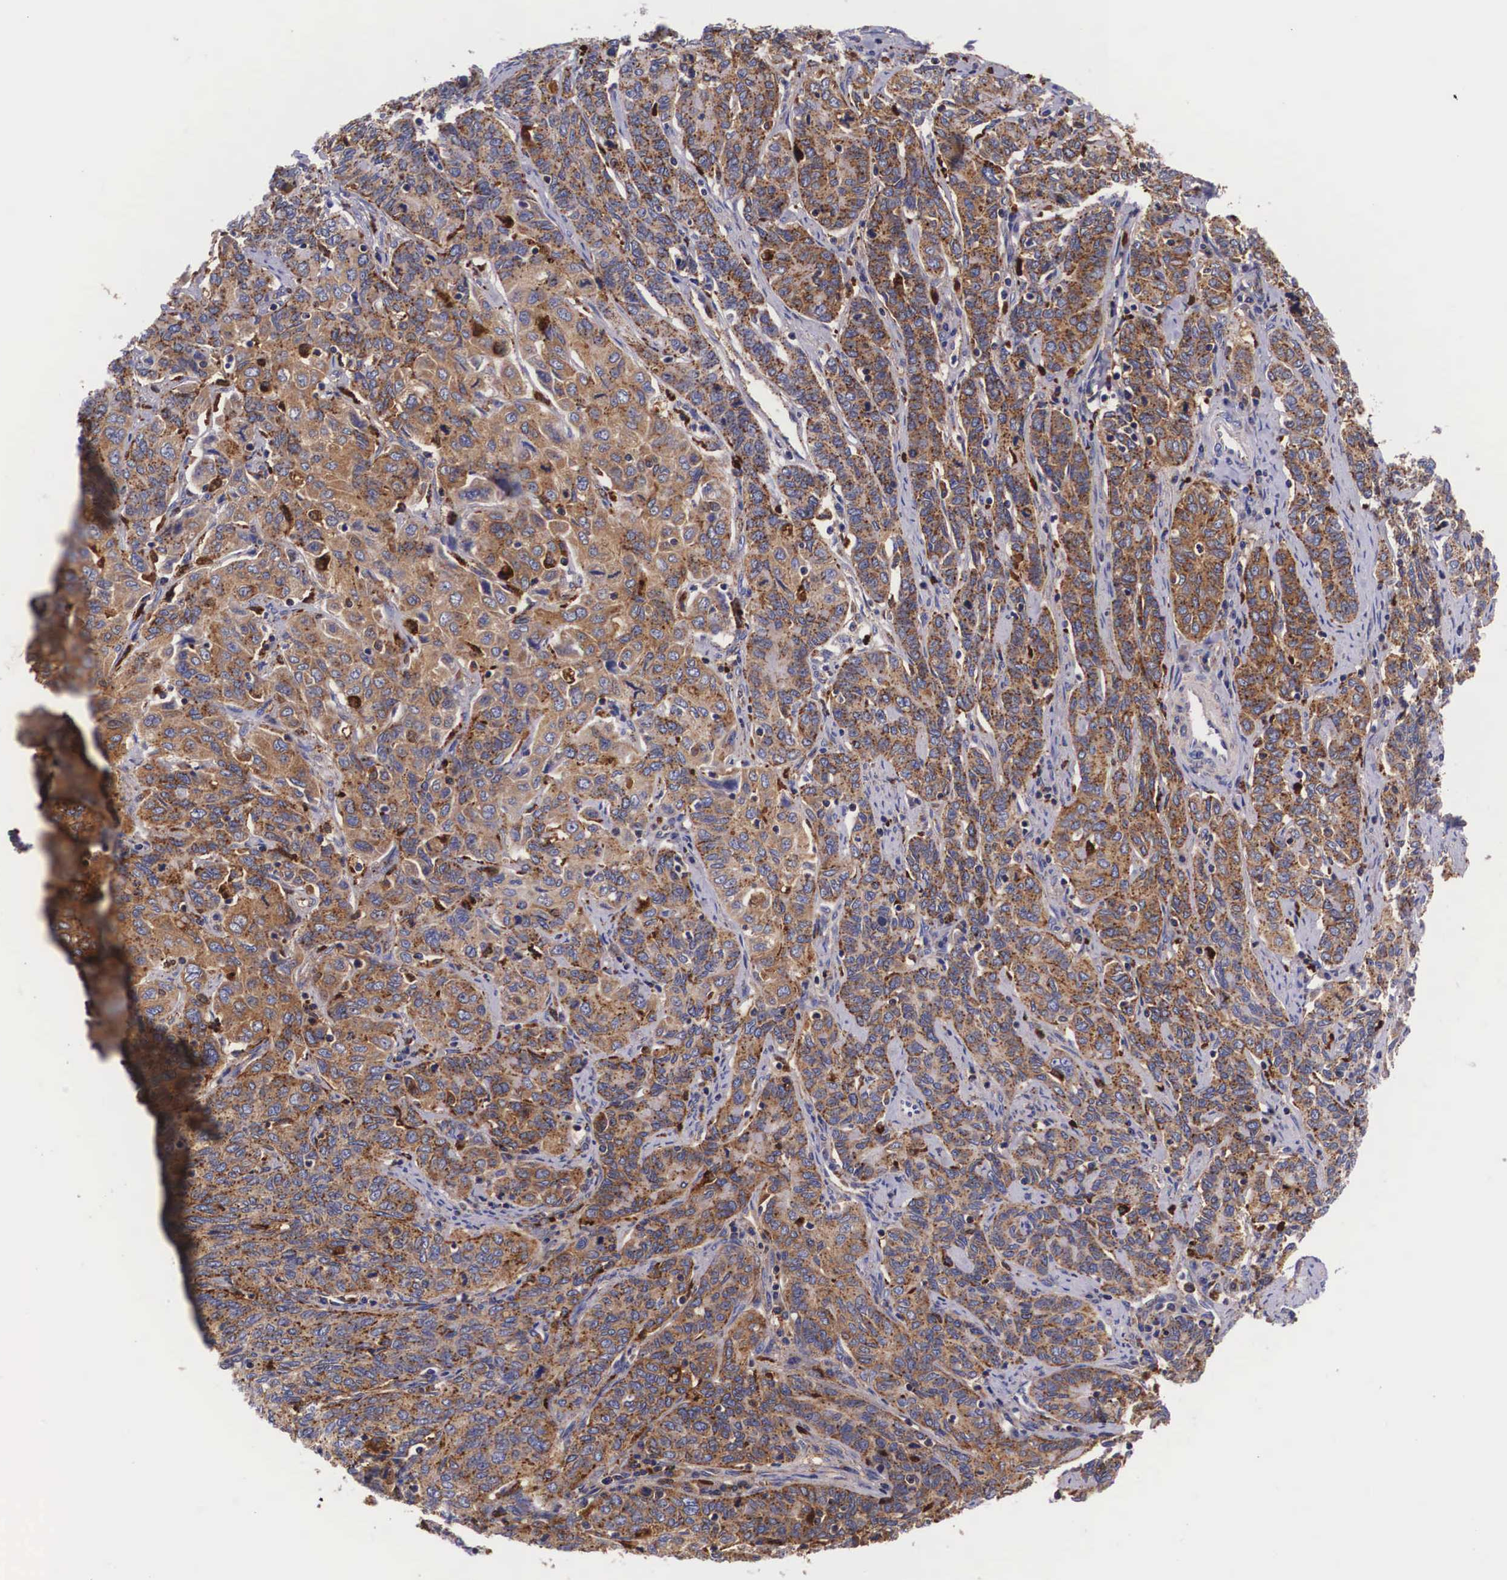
{"staining": {"intensity": "strong", "quantity": ">75%", "location": "cytoplasmic/membranous"}, "tissue": "cervical cancer", "cell_type": "Tumor cells", "image_type": "cancer", "snomed": [{"axis": "morphology", "description": "Squamous cell carcinoma, NOS"}, {"axis": "topography", "description": "Cervix"}], "caption": "The photomicrograph shows a brown stain indicating the presence of a protein in the cytoplasmic/membranous of tumor cells in squamous cell carcinoma (cervical).", "gene": "NAGA", "patient": {"sex": "female", "age": 38}}